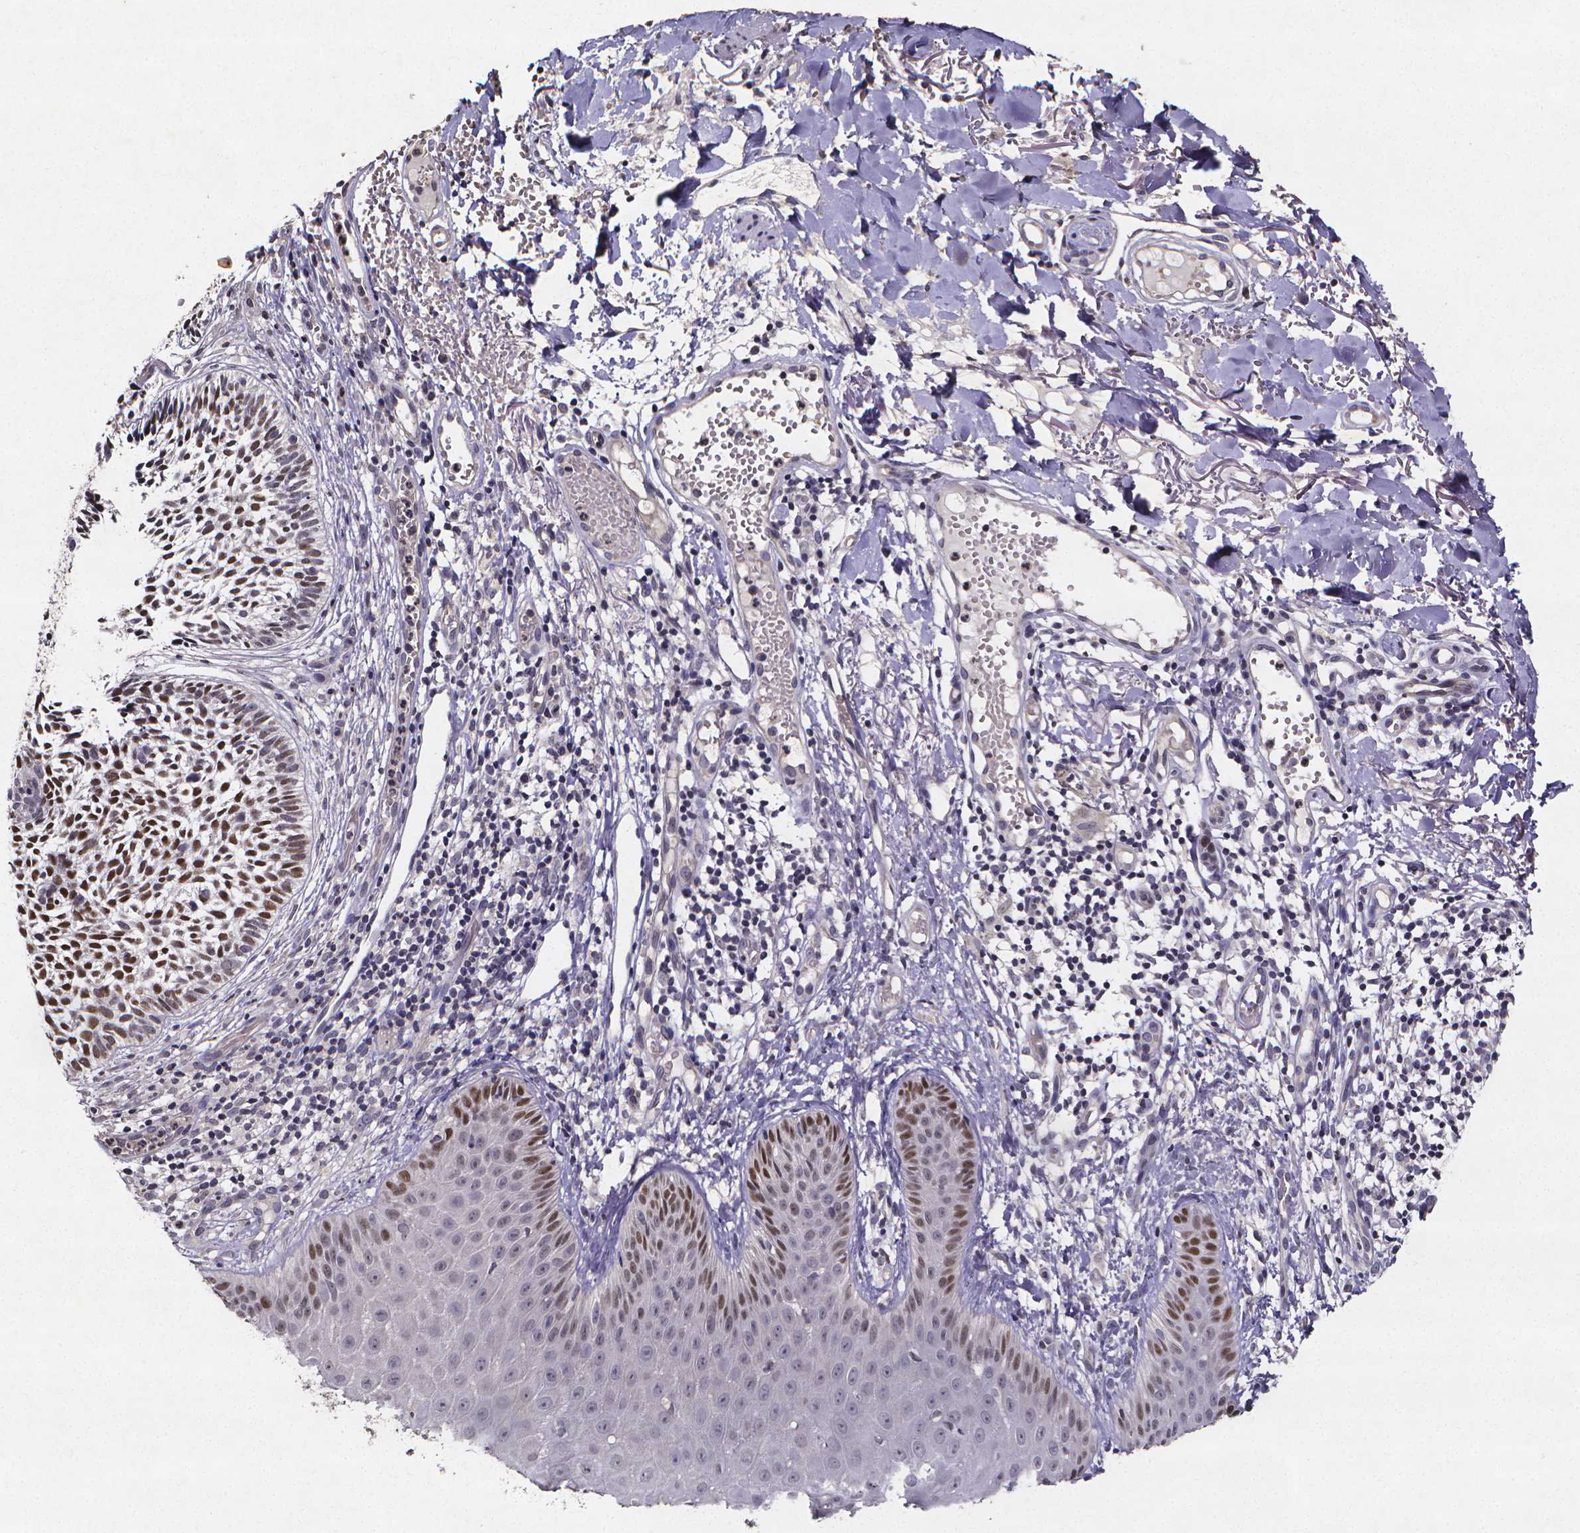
{"staining": {"intensity": "moderate", "quantity": "25%-75%", "location": "nuclear"}, "tissue": "skin cancer", "cell_type": "Tumor cells", "image_type": "cancer", "snomed": [{"axis": "morphology", "description": "Basal cell carcinoma"}, {"axis": "topography", "description": "Skin"}], "caption": "Basal cell carcinoma (skin) stained with a brown dye exhibits moderate nuclear positive positivity in about 25%-75% of tumor cells.", "gene": "TP73", "patient": {"sex": "male", "age": 78}}